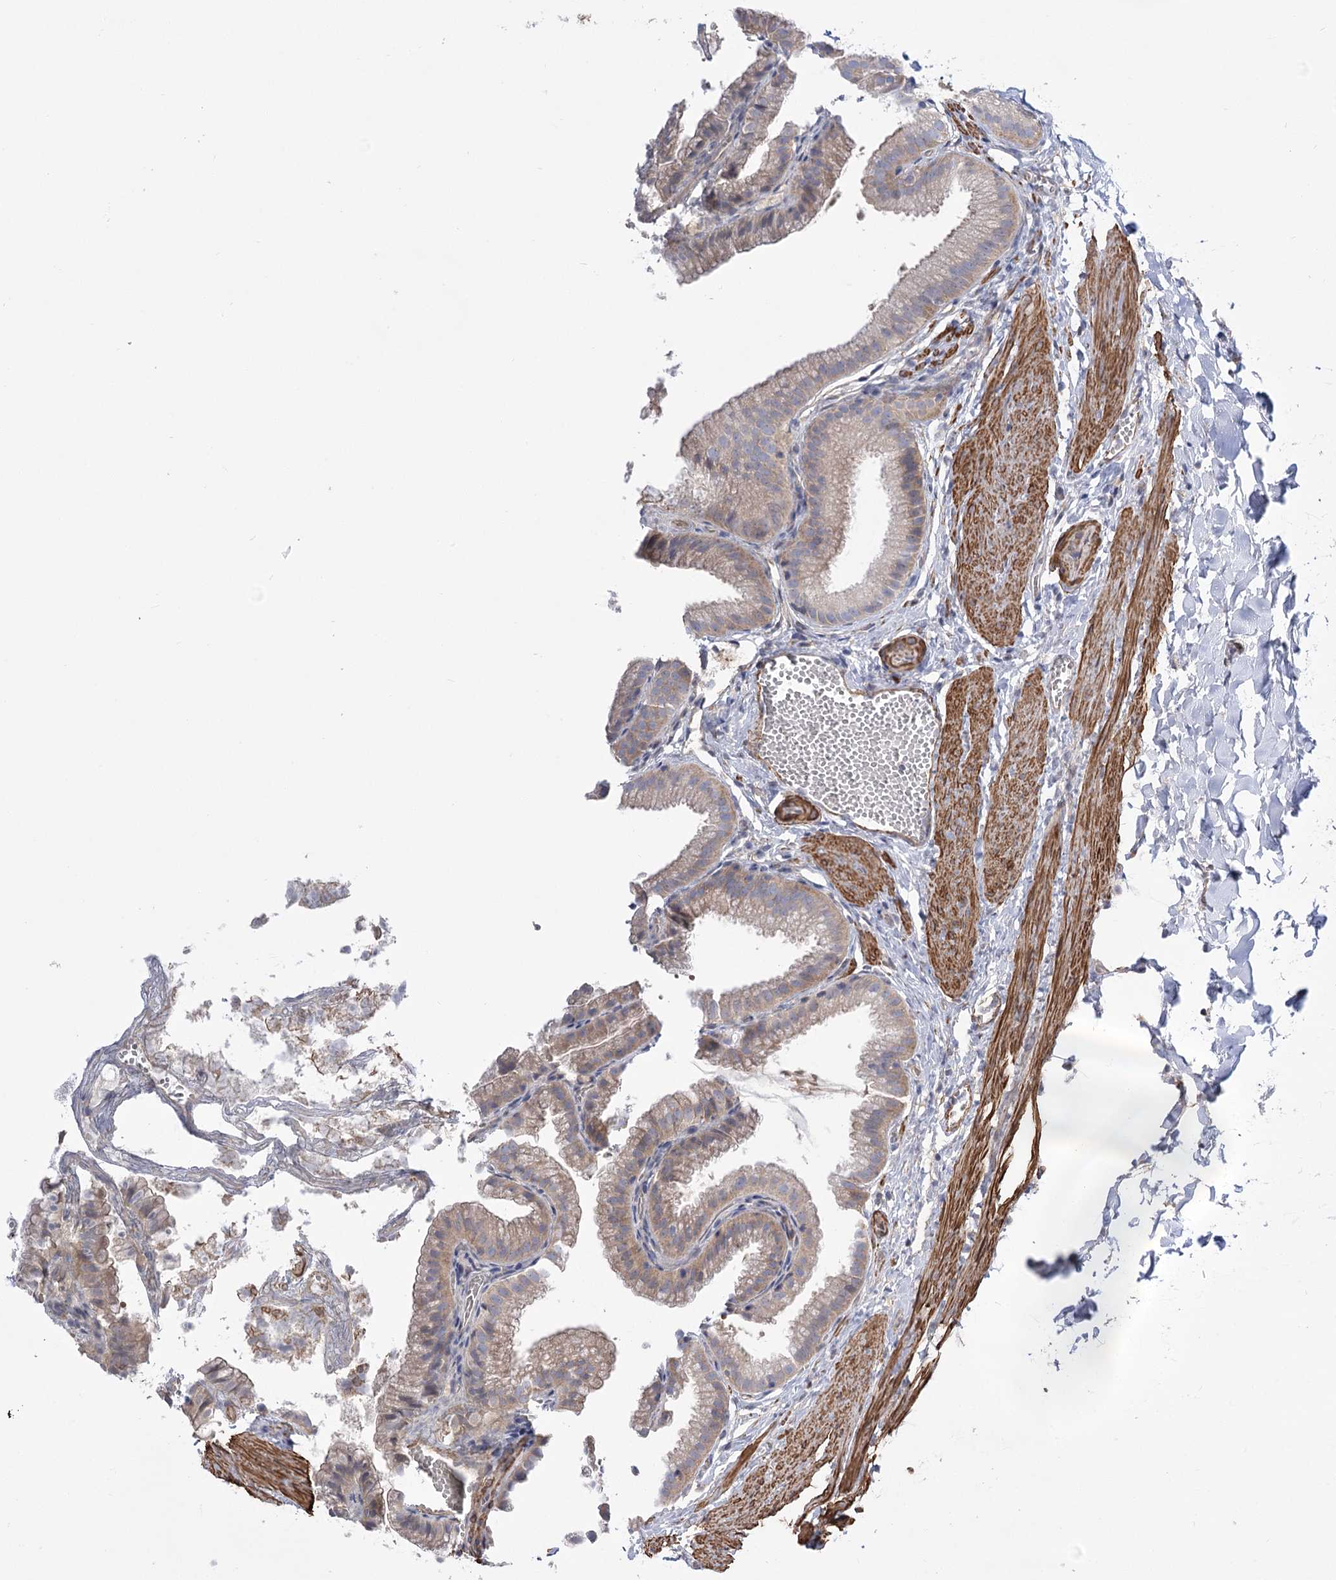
{"staining": {"intensity": "weak", "quantity": "25%-75%", "location": "cytoplasmic/membranous"}, "tissue": "gallbladder", "cell_type": "Glandular cells", "image_type": "normal", "snomed": [{"axis": "morphology", "description": "Normal tissue, NOS"}, {"axis": "topography", "description": "Gallbladder"}], "caption": "Protein staining demonstrates weak cytoplasmic/membranous staining in about 25%-75% of glandular cells in normal gallbladder.", "gene": "WASHC3", "patient": {"sex": "male", "age": 38}}